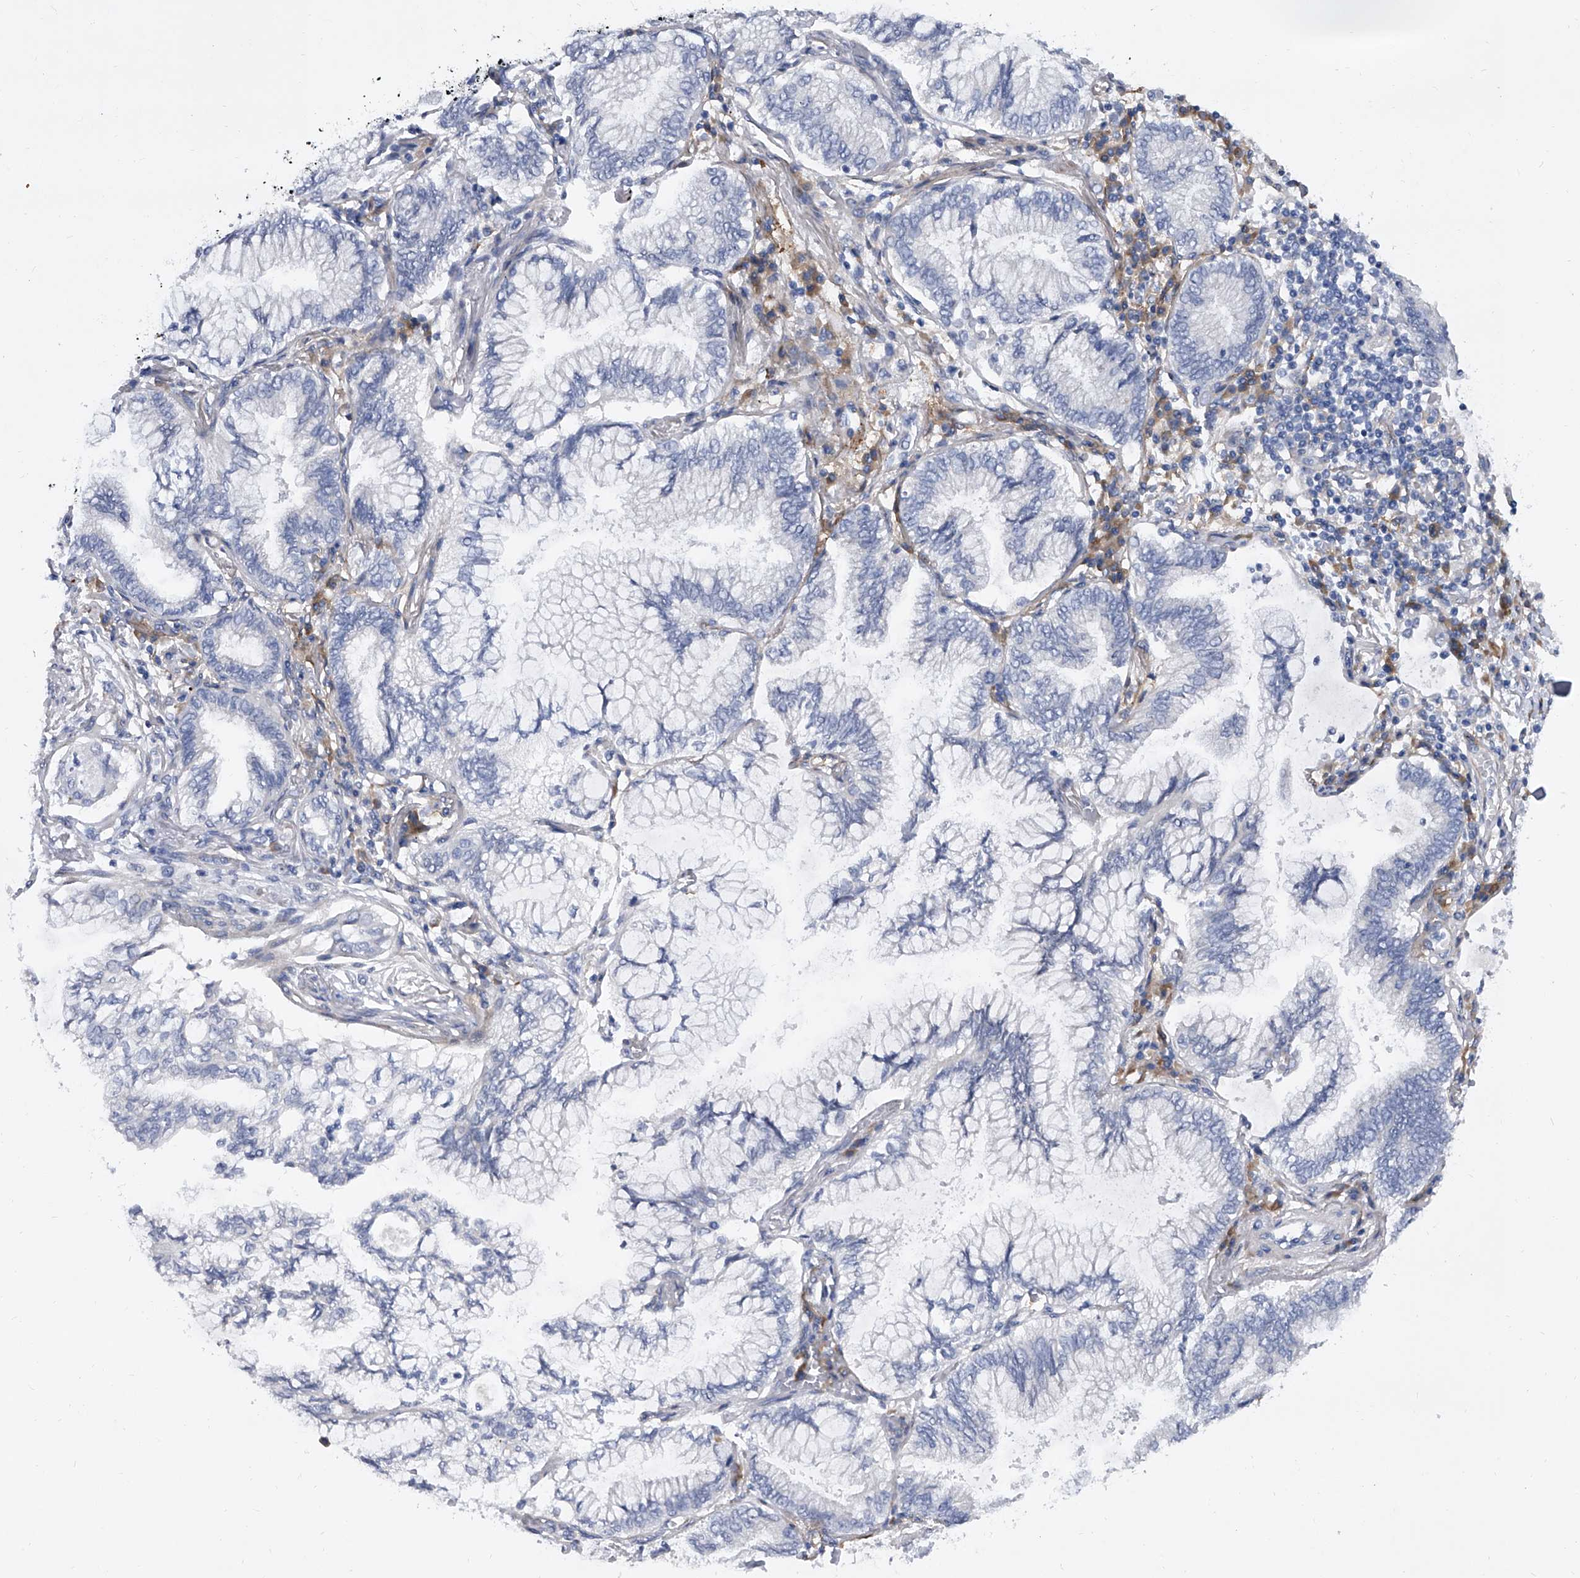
{"staining": {"intensity": "negative", "quantity": "none", "location": "none"}, "tissue": "lung cancer", "cell_type": "Tumor cells", "image_type": "cancer", "snomed": [{"axis": "morphology", "description": "Adenocarcinoma, NOS"}, {"axis": "topography", "description": "Lung"}], "caption": "Tumor cells are negative for brown protein staining in lung adenocarcinoma.", "gene": "ALG14", "patient": {"sex": "female", "age": 70}}